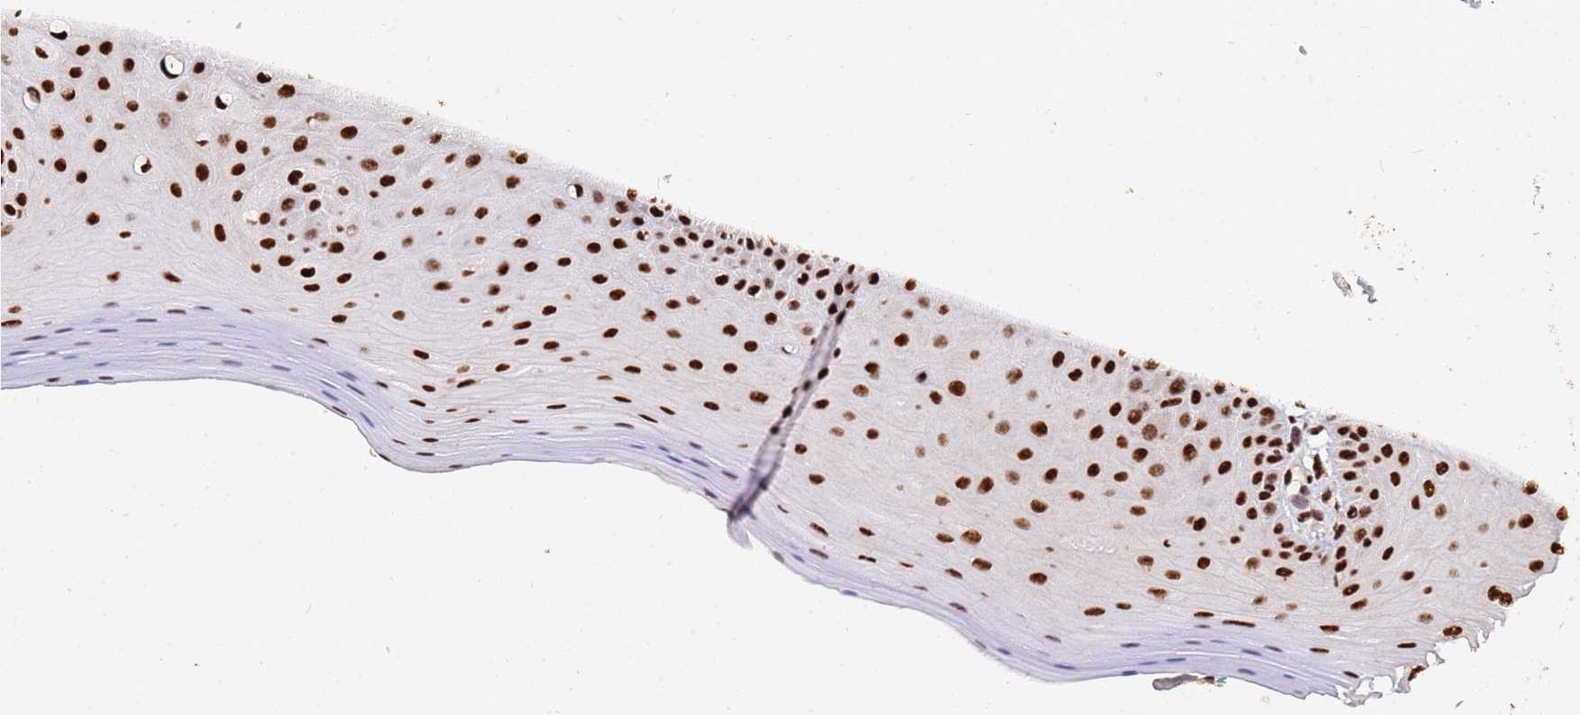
{"staining": {"intensity": "strong", "quantity": ">75%", "location": "nuclear"}, "tissue": "oral mucosa", "cell_type": "Squamous epithelial cells", "image_type": "normal", "snomed": [{"axis": "morphology", "description": "Normal tissue, NOS"}, {"axis": "topography", "description": "Oral tissue"}], "caption": "This image displays IHC staining of unremarkable human oral mucosa, with high strong nuclear staining in approximately >75% of squamous epithelial cells.", "gene": "SF3B2", "patient": {"sex": "female", "age": 67}}